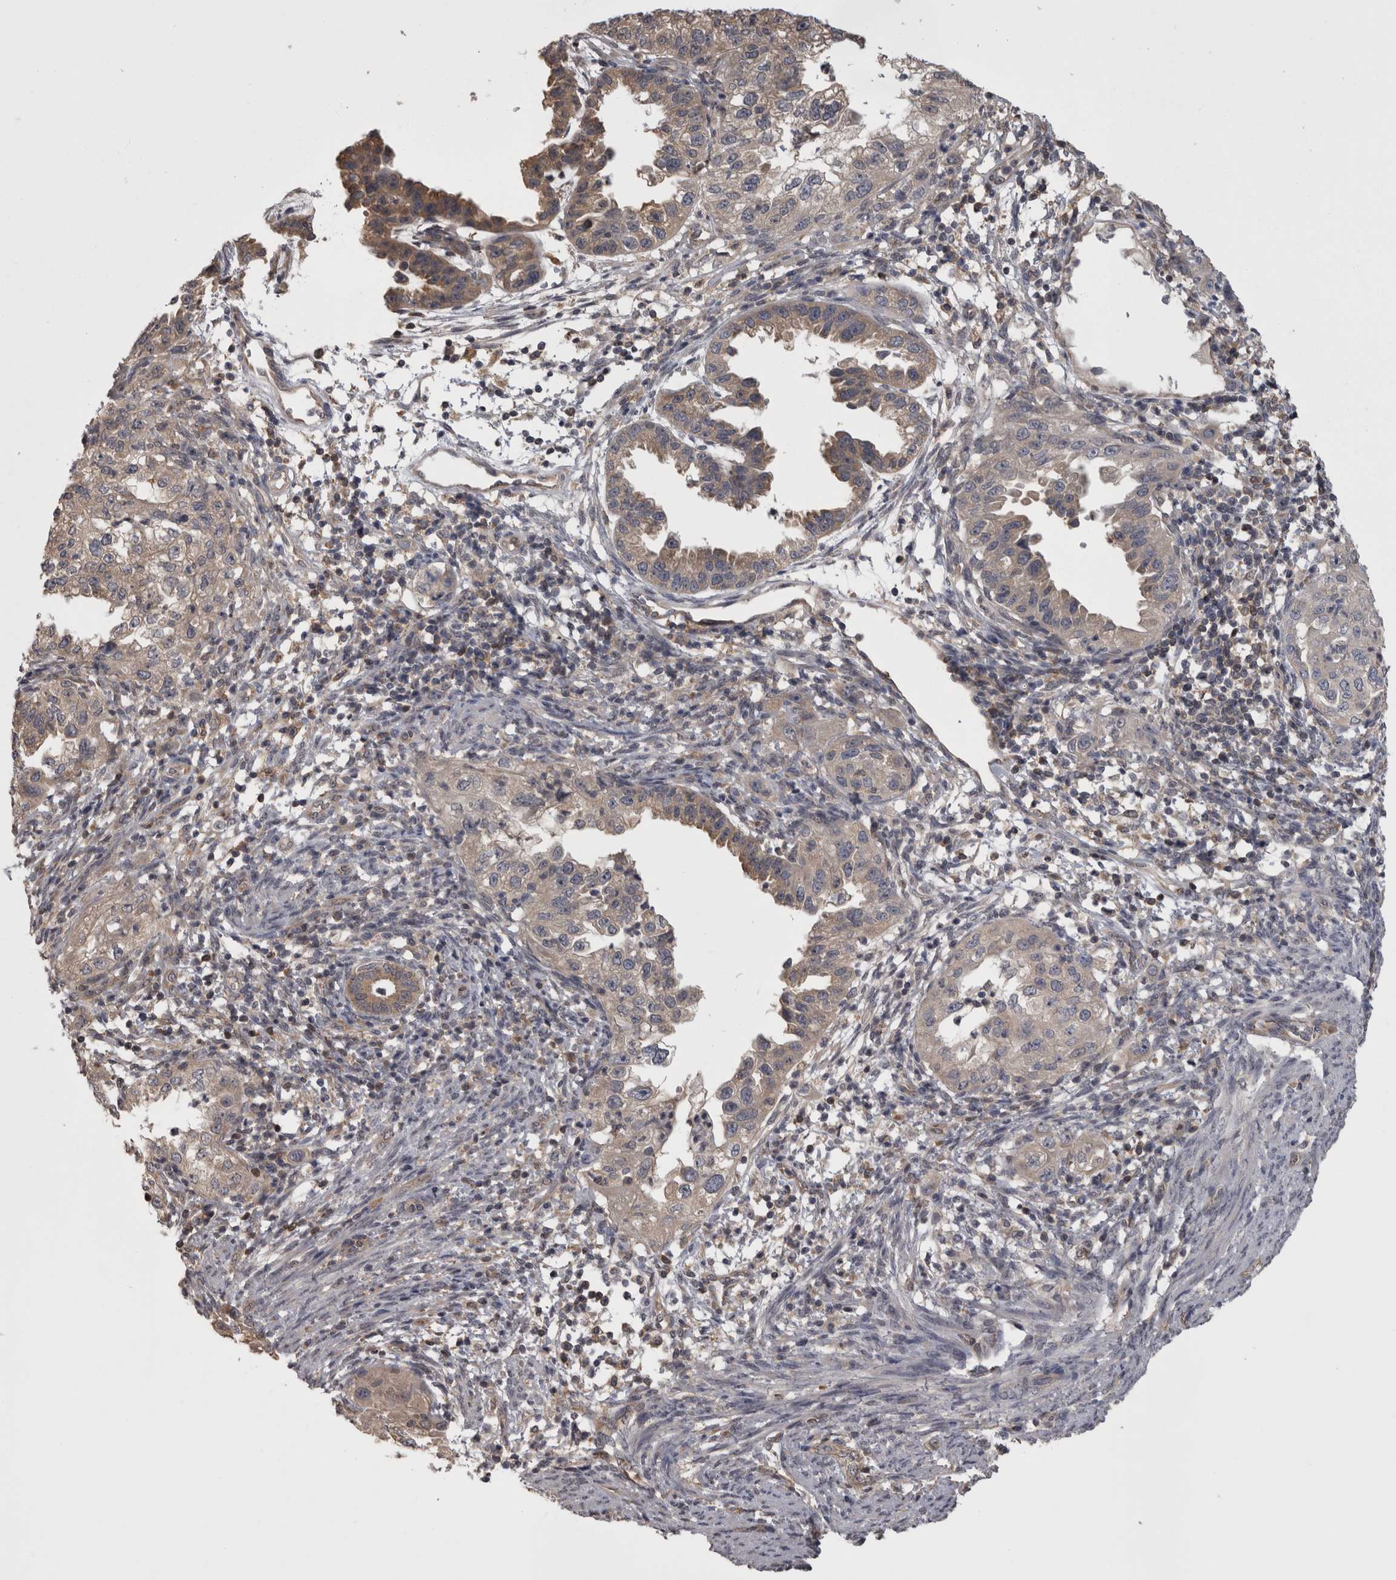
{"staining": {"intensity": "weak", "quantity": ">75%", "location": "cytoplasmic/membranous"}, "tissue": "endometrial cancer", "cell_type": "Tumor cells", "image_type": "cancer", "snomed": [{"axis": "morphology", "description": "Adenocarcinoma, NOS"}, {"axis": "topography", "description": "Endometrium"}], "caption": "Immunohistochemistry (IHC) photomicrograph of adenocarcinoma (endometrial) stained for a protein (brown), which displays low levels of weak cytoplasmic/membranous positivity in approximately >75% of tumor cells.", "gene": "APRT", "patient": {"sex": "female", "age": 85}}